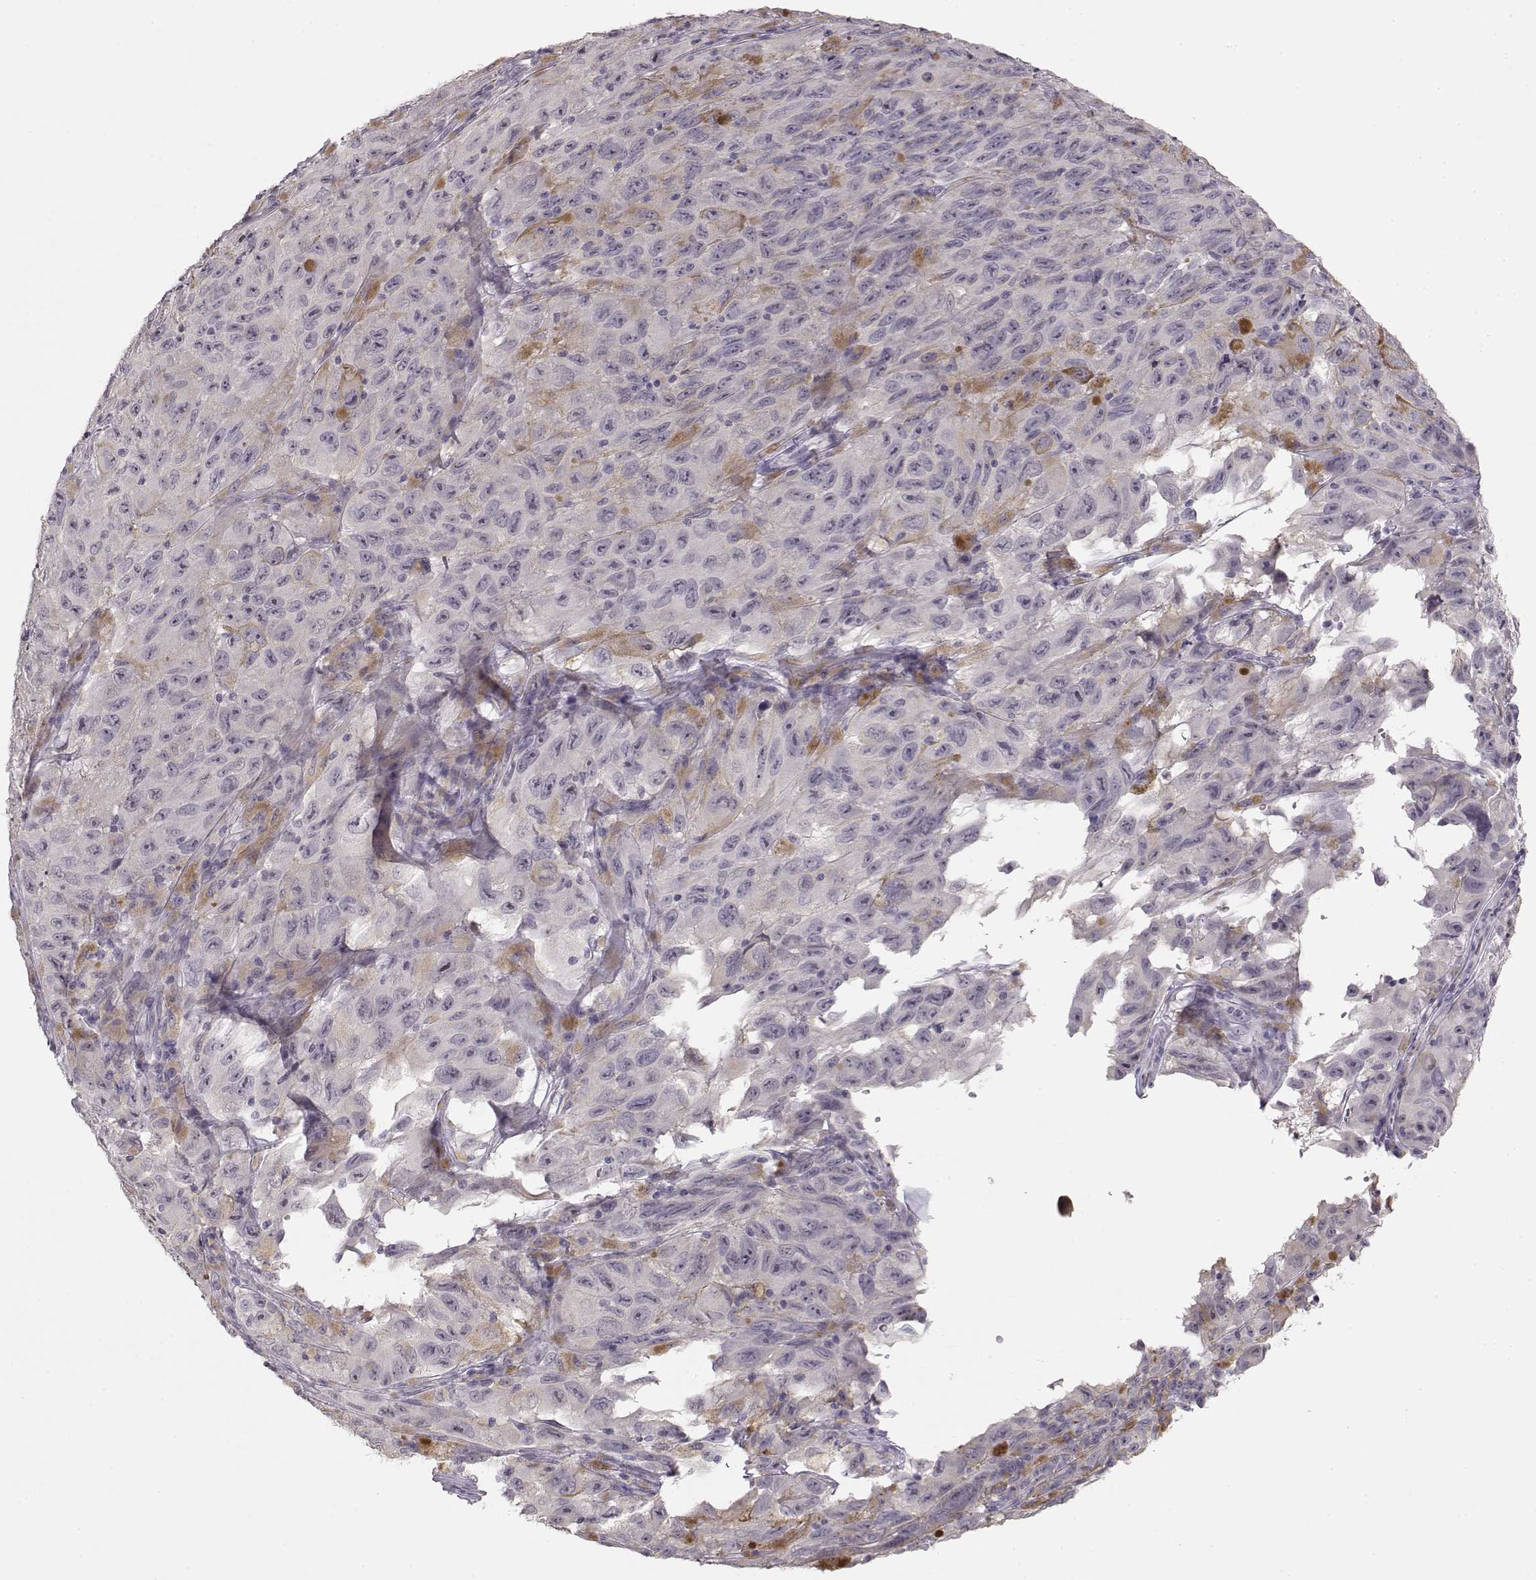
{"staining": {"intensity": "negative", "quantity": "none", "location": "none"}, "tissue": "melanoma", "cell_type": "Tumor cells", "image_type": "cancer", "snomed": [{"axis": "morphology", "description": "Malignant melanoma, NOS"}, {"axis": "topography", "description": "Vulva, labia, clitoris and Bartholin´s gland, NO"}], "caption": "Immunohistochemistry photomicrograph of melanoma stained for a protein (brown), which exhibits no staining in tumor cells.", "gene": "FAM205A", "patient": {"sex": "female", "age": 75}}